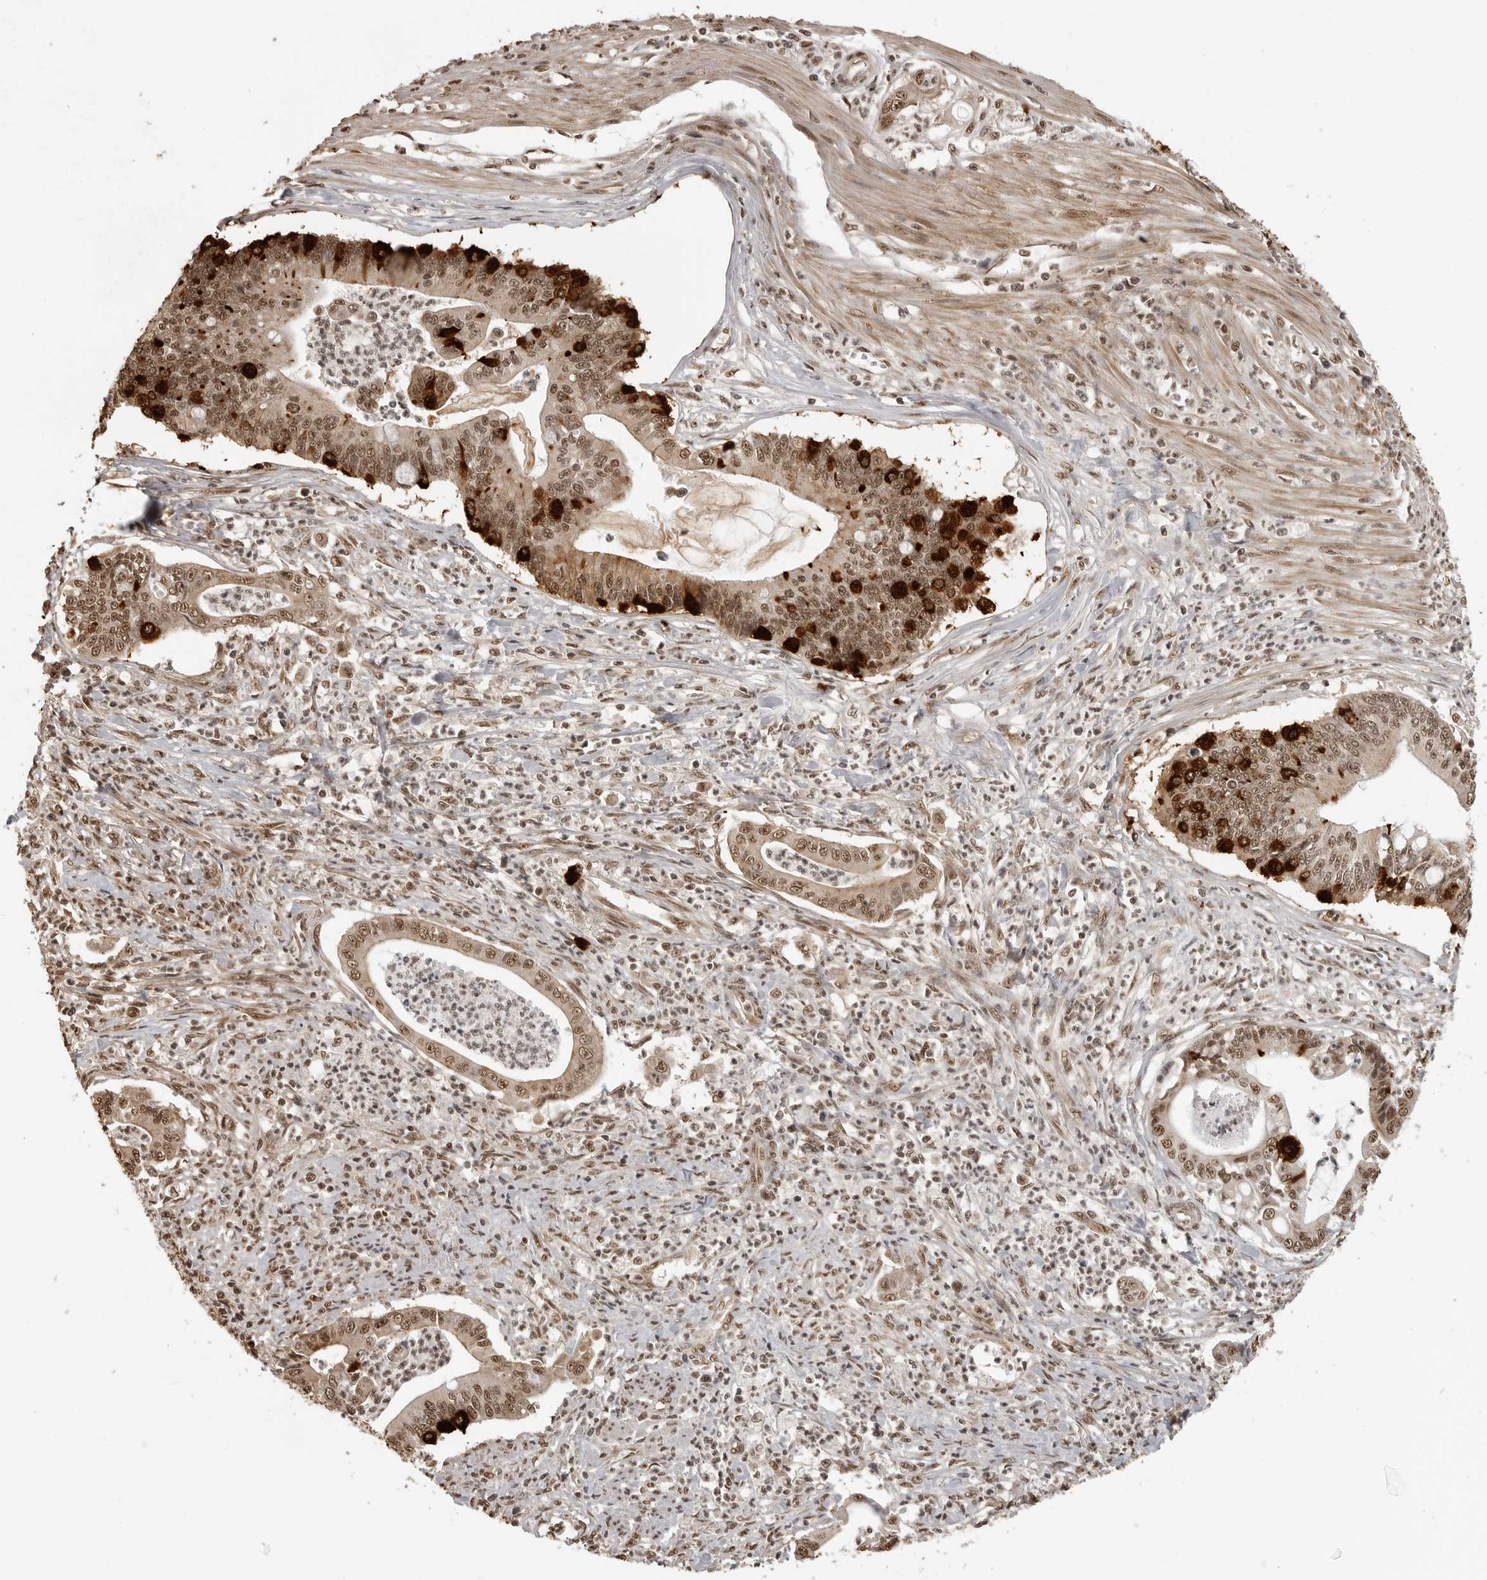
{"staining": {"intensity": "moderate", "quantity": ">75%", "location": "nuclear"}, "tissue": "pancreatic cancer", "cell_type": "Tumor cells", "image_type": "cancer", "snomed": [{"axis": "morphology", "description": "Adenocarcinoma, NOS"}, {"axis": "topography", "description": "Pancreas"}], "caption": "A brown stain labels moderate nuclear positivity of a protein in pancreatic cancer (adenocarcinoma) tumor cells. (Stains: DAB in brown, nuclei in blue, Microscopy: brightfield microscopy at high magnification).", "gene": "CLOCK", "patient": {"sex": "male", "age": 69}}